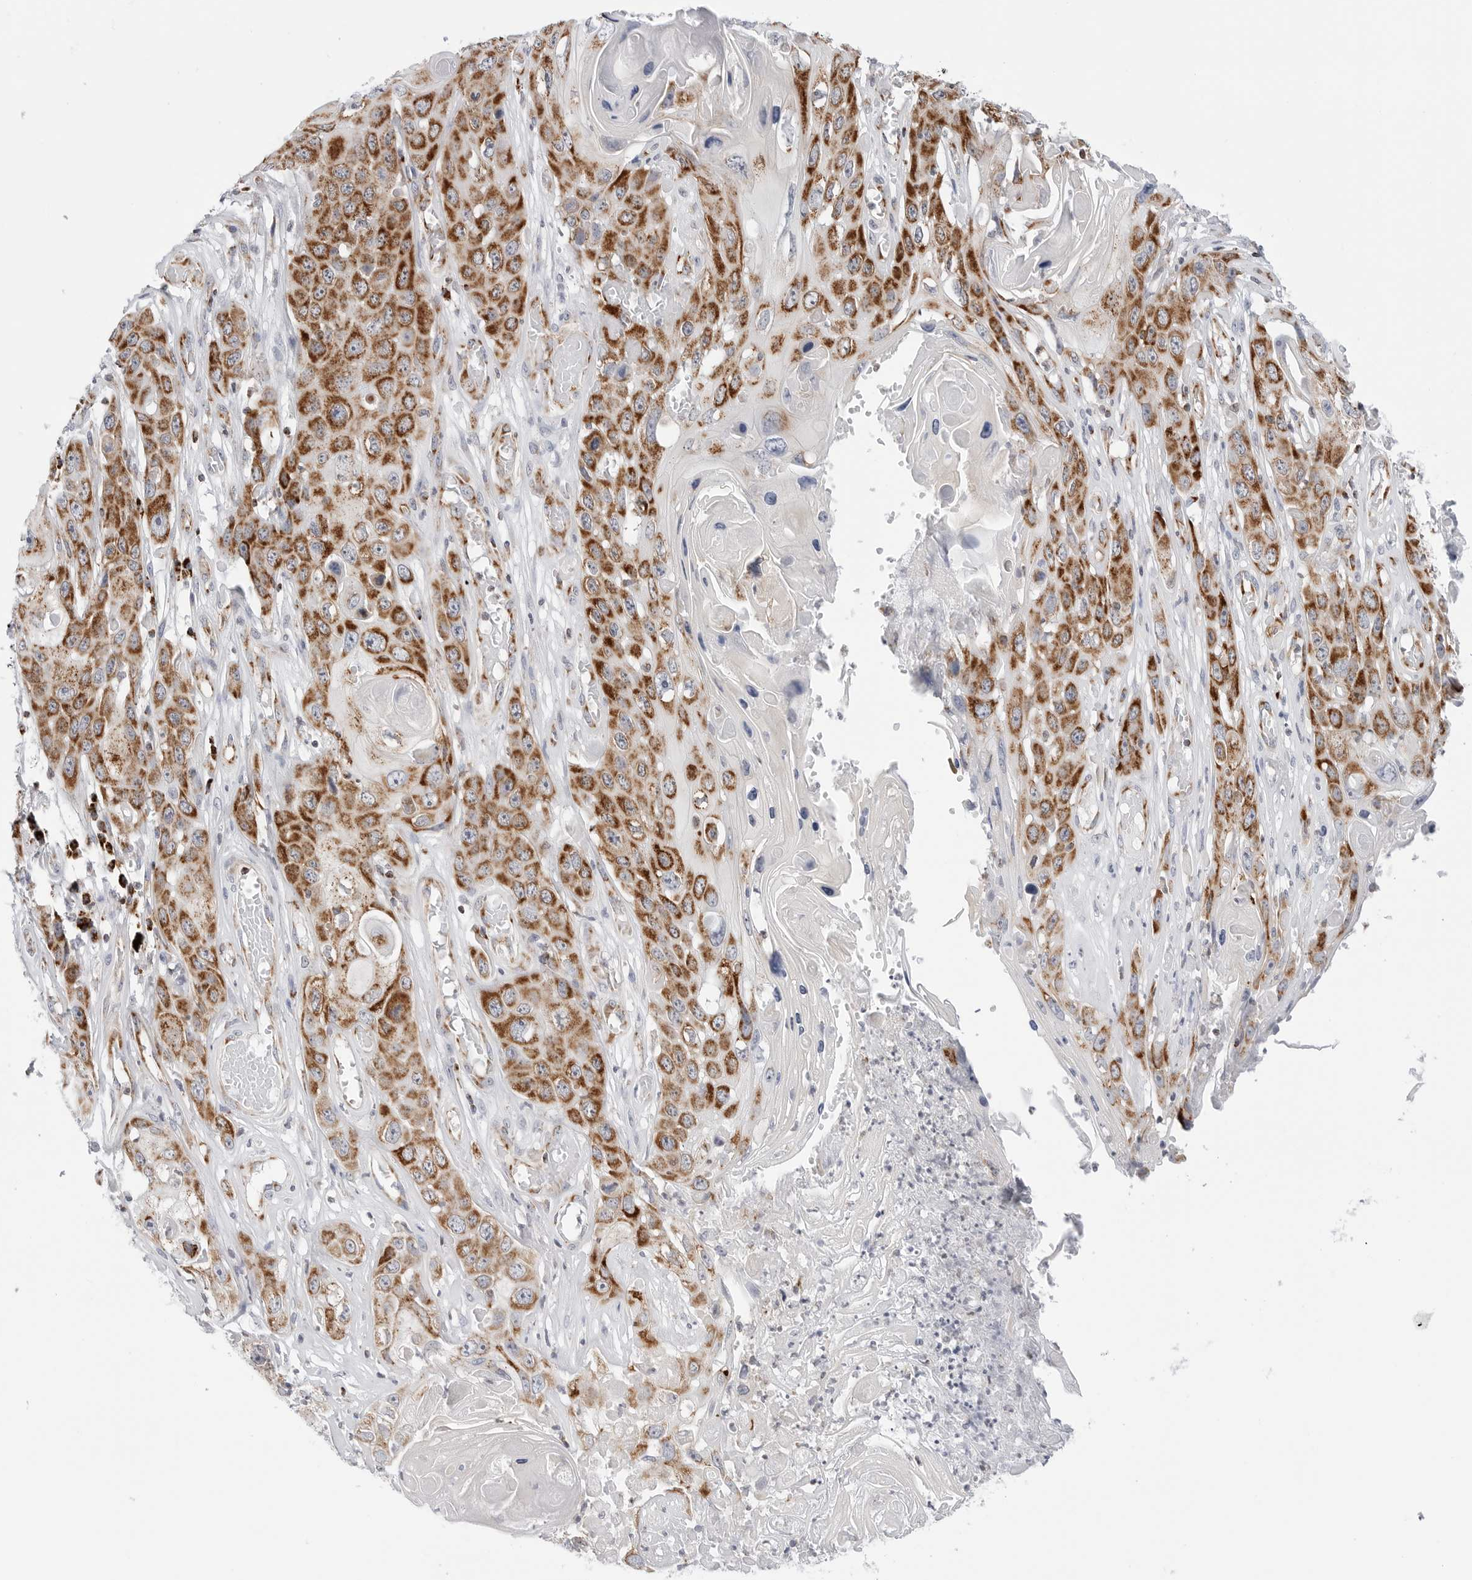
{"staining": {"intensity": "moderate", "quantity": ">75%", "location": "cytoplasmic/membranous"}, "tissue": "skin cancer", "cell_type": "Tumor cells", "image_type": "cancer", "snomed": [{"axis": "morphology", "description": "Squamous cell carcinoma, NOS"}, {"axis": "topography", "description": "Skin"}], "caption": "Tumor cells exhibit moderate cytoplasmic/membranous staining in about >75% of cells in skin cancer.", "gene": "ATP5IF1", "patient": {"sex": "male", "age": 55}}